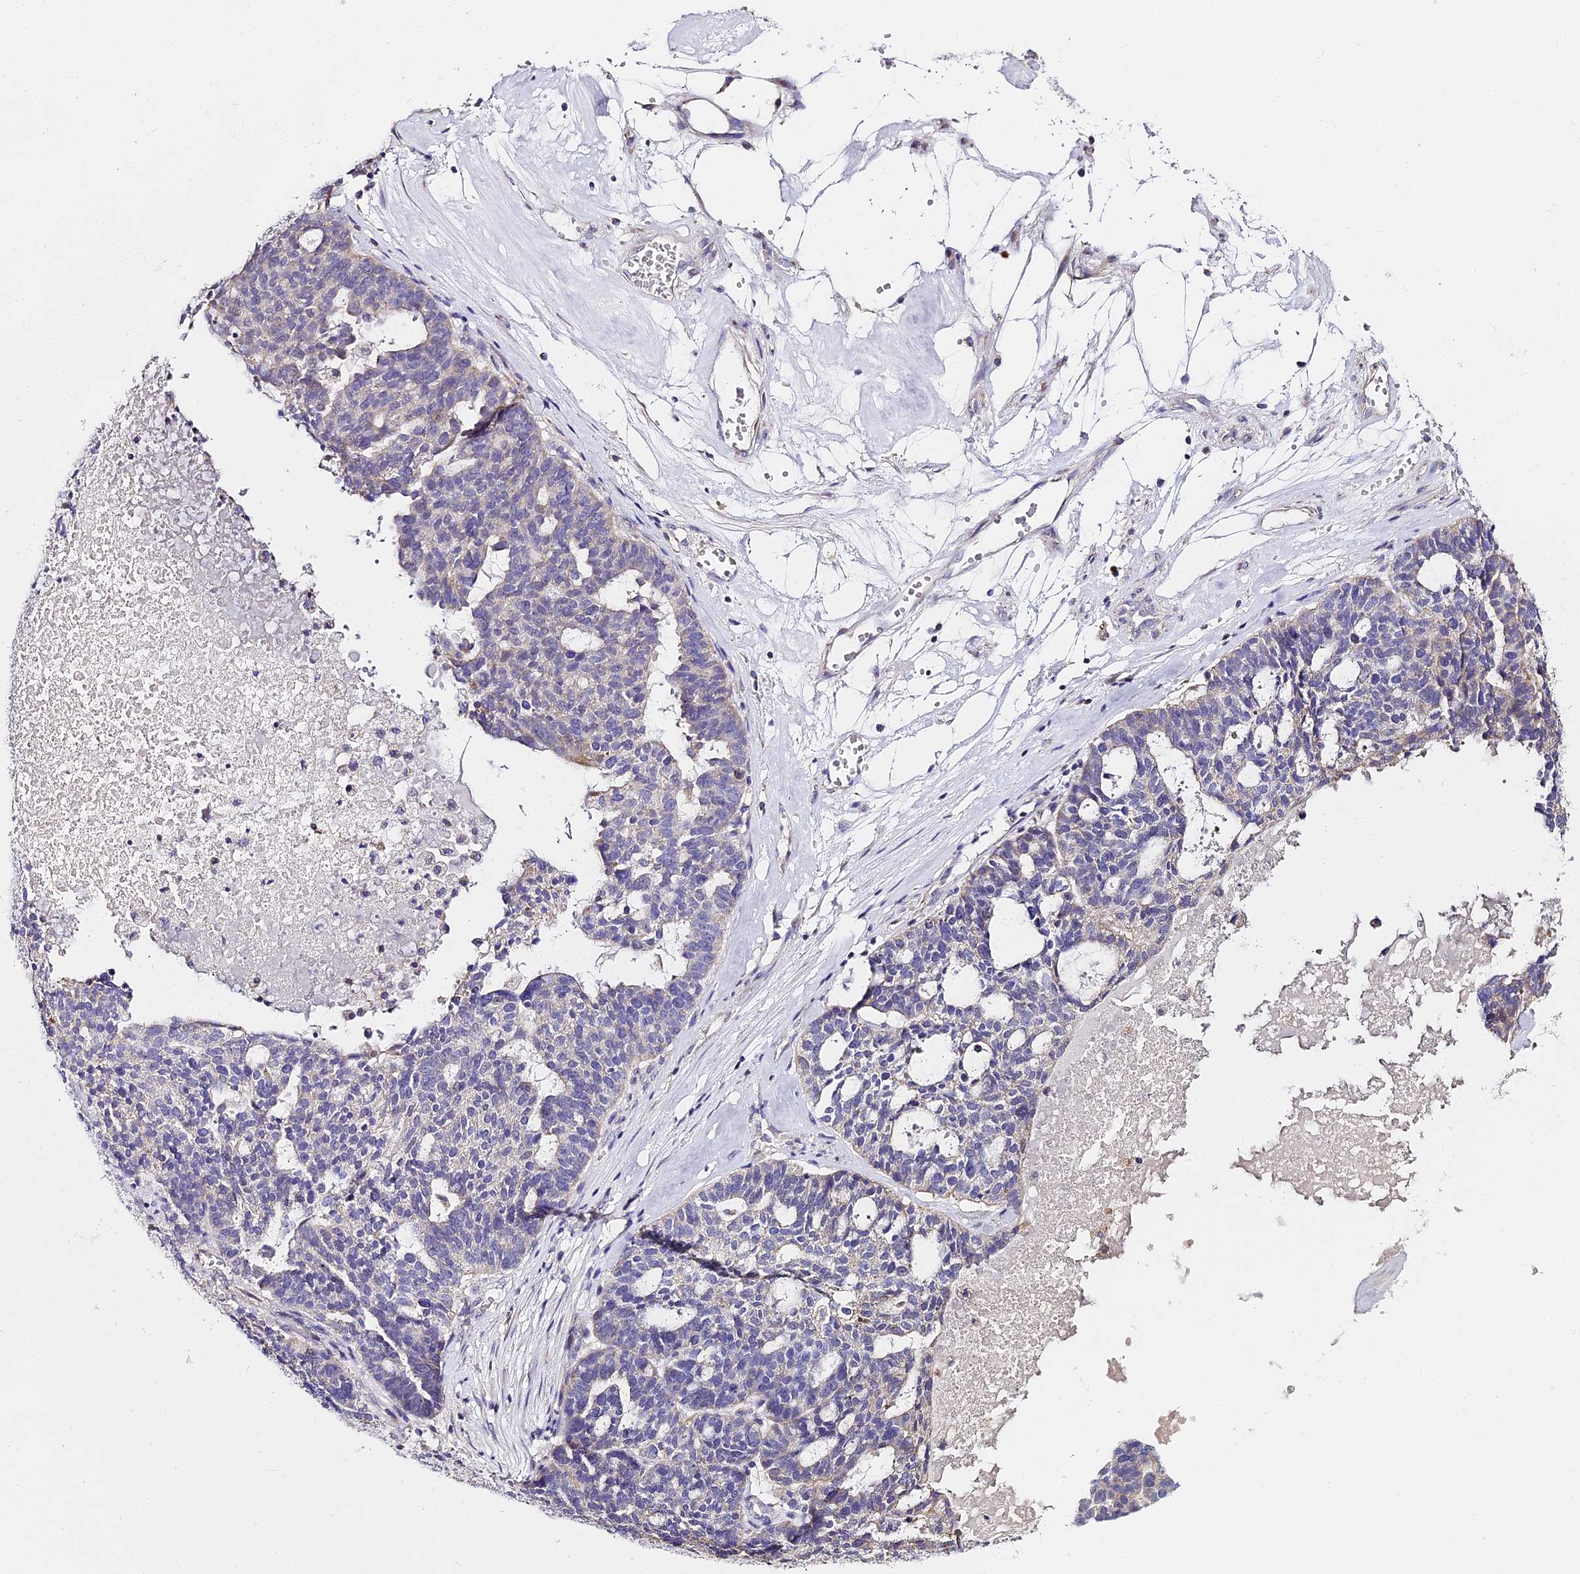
{"staining": {"intensity": "weak", "quantity": "<25%", "location": "cytoplasmic/membranous"}, "tissue": "ovarian cancer", "cell_type": "Tumor cells", "image_type": "cancer", "snomed": [{"axis": "morphology", "description": "Cystadenocarcinoma, serous, NOS"}, {"axis": "topography", "description": "Ovary"}], "caption": "Histopathology image shows no significant protein staining in tumor cells of ovarian cancer. (Stains: DAB IHC with hematoxylin counter stain, Microscopy: brightfield microscopy at high magnification).", "gene": "SERP1", "patient": {"sex": "female", "age": 59}}